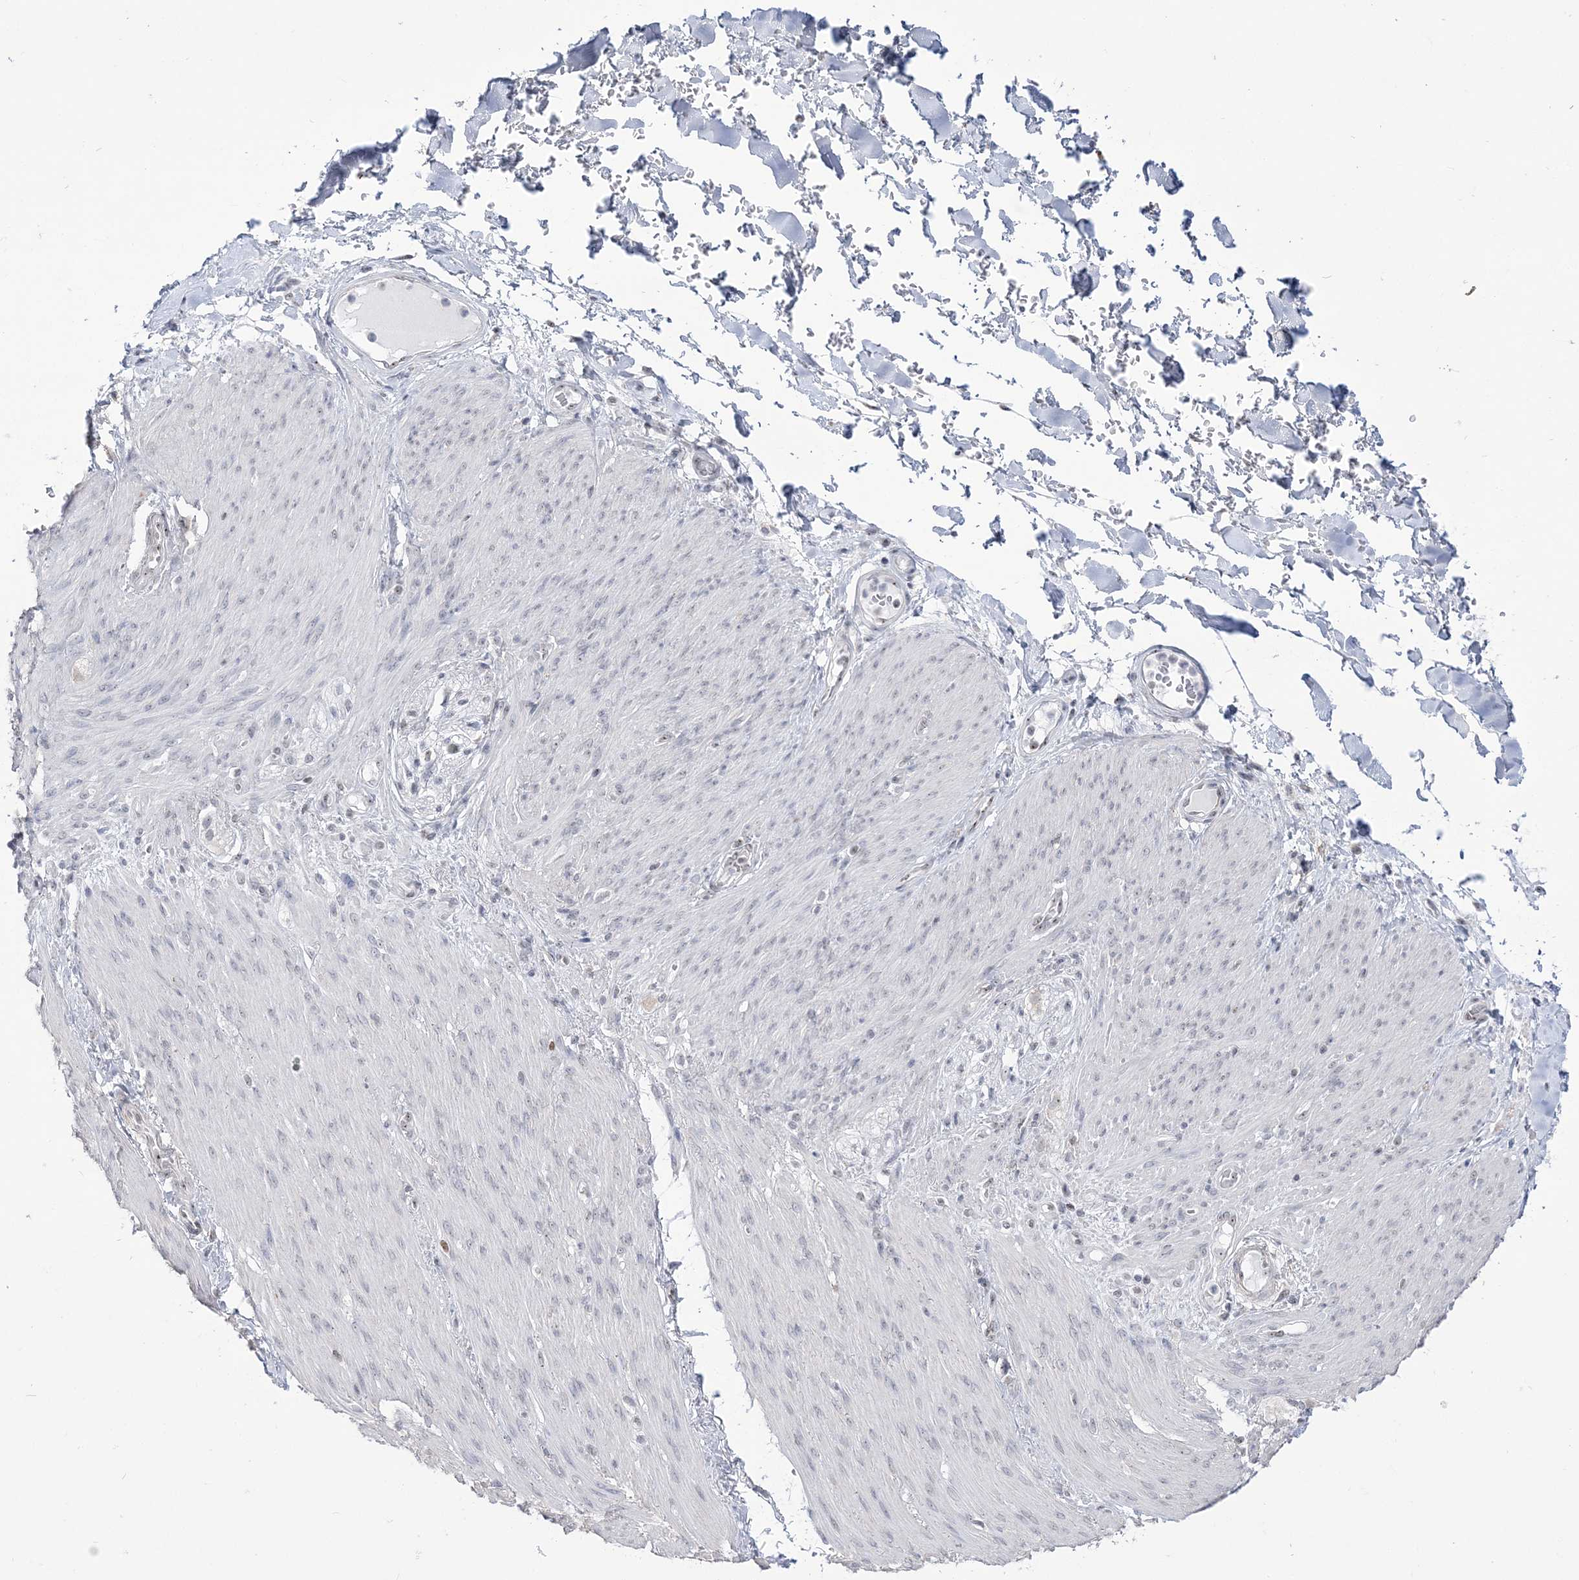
{"staining": {"intensity": "negative", "quantity": "none", "location": "none"}, "tissue": "adipose tissue", "cell_type": "Adipocytes", "image_type": "normal", "snomed": [{"axis": "morphology", "description": "Normal tissue, NOS"}, {"axis": "topography", "description": "Colon"}, {"axis": "topography", "description": "Peripheral nerve tissue"}], "caption": "Adipocytes are negative for brown protein staining in benign adipose tissue. The staining is performed using DAB (3,3'-diaminobenzidine) brown chromogen with nuclei counter-stained in using hematoxylin.", "gene": "DDX21", "patient": {"sex": "female", "age": 61}}